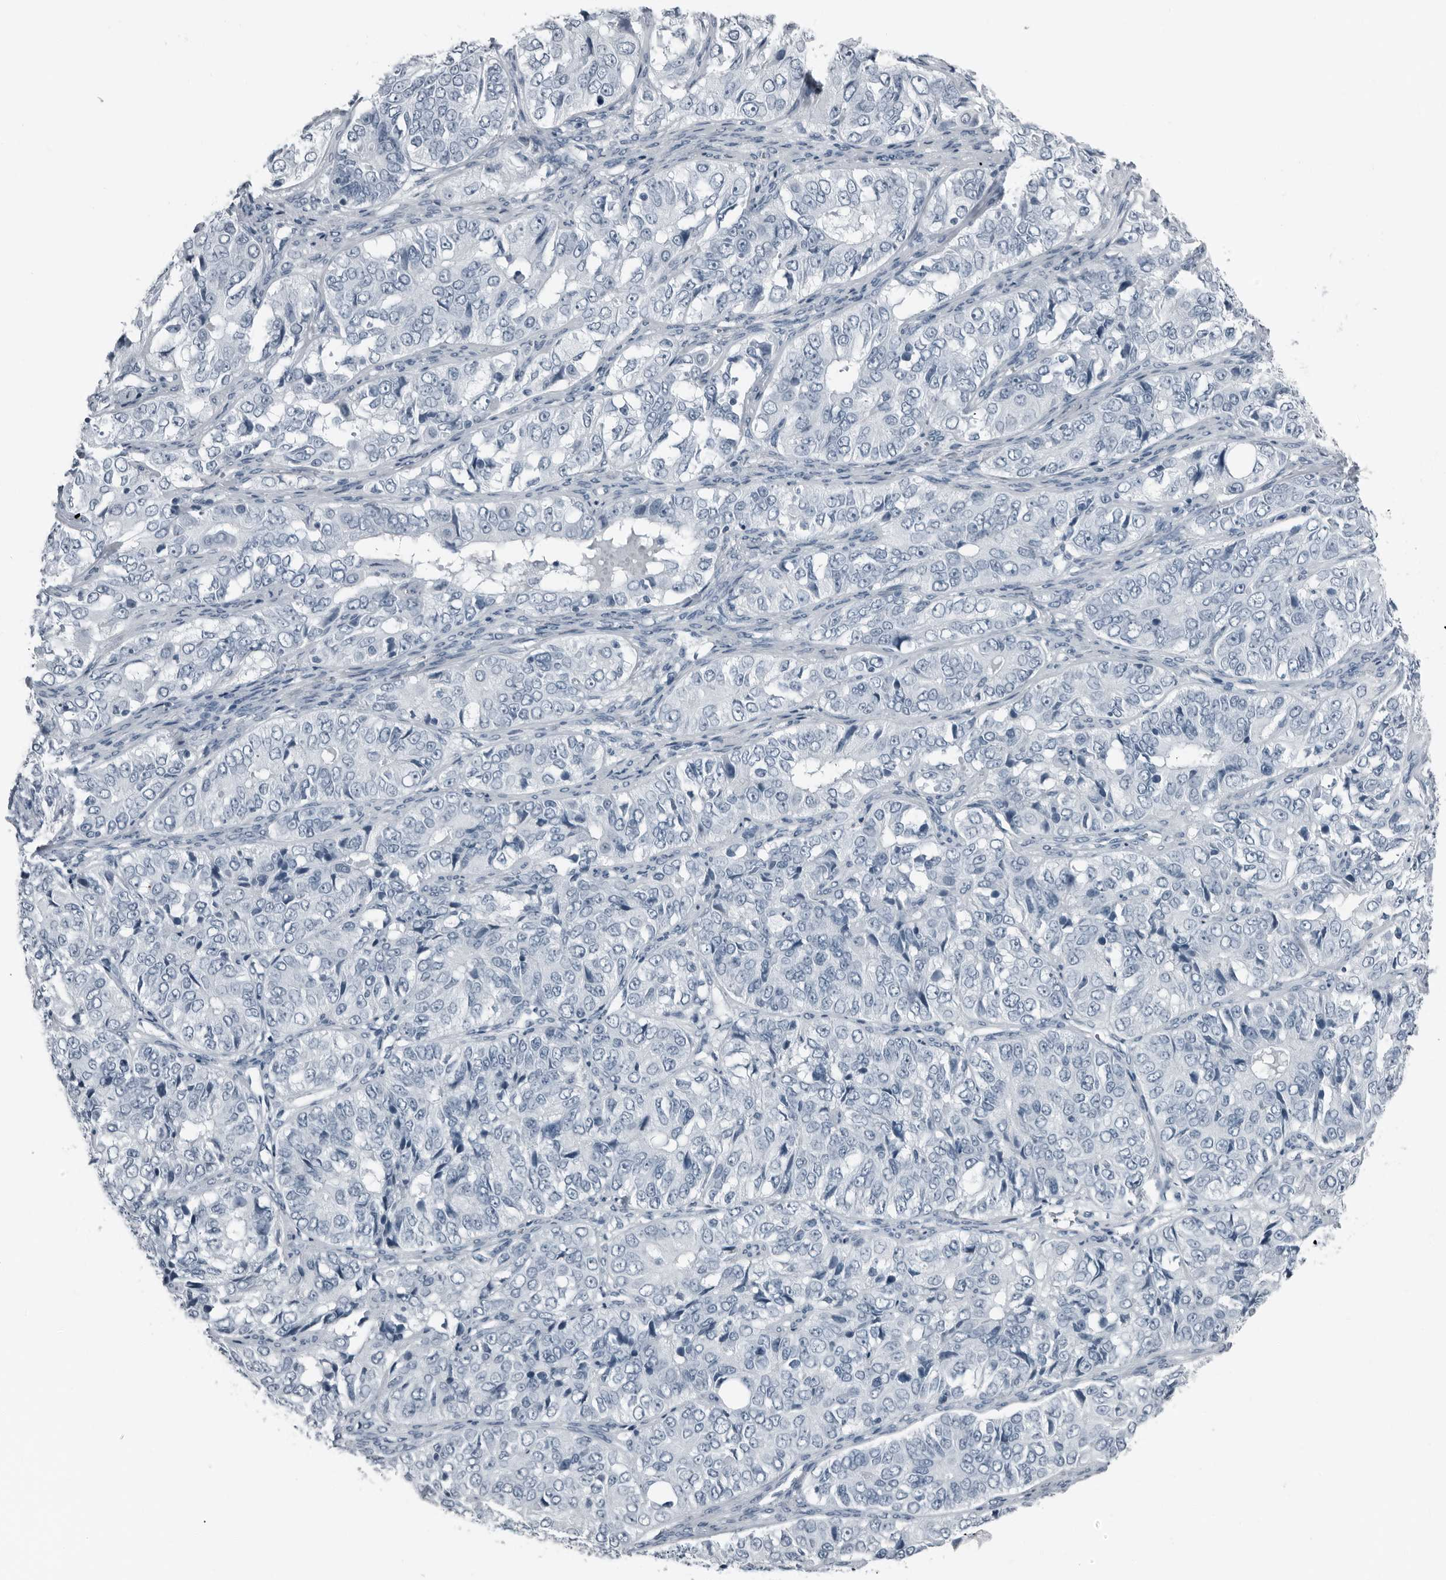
{"staining": {"intensity": "negative", "quantity": "none", "location": "none"}, "tissue": "ovarian cancer", "cell_type": "Tumor cells", "image_type": "cancer", "snomed": [{"axis": "morphology", "description": "Carcinoma, endometroid"}, {"axis": "topography", "description": "Ovary"}], "caption": "DAB immunohistochemical staining of ovarian cancer (endometroid carcinoma) demonstrates no significant positivity in tumor cells.", "gene": "PRSS1", "patient": {"sex": "female", "age": 51}}